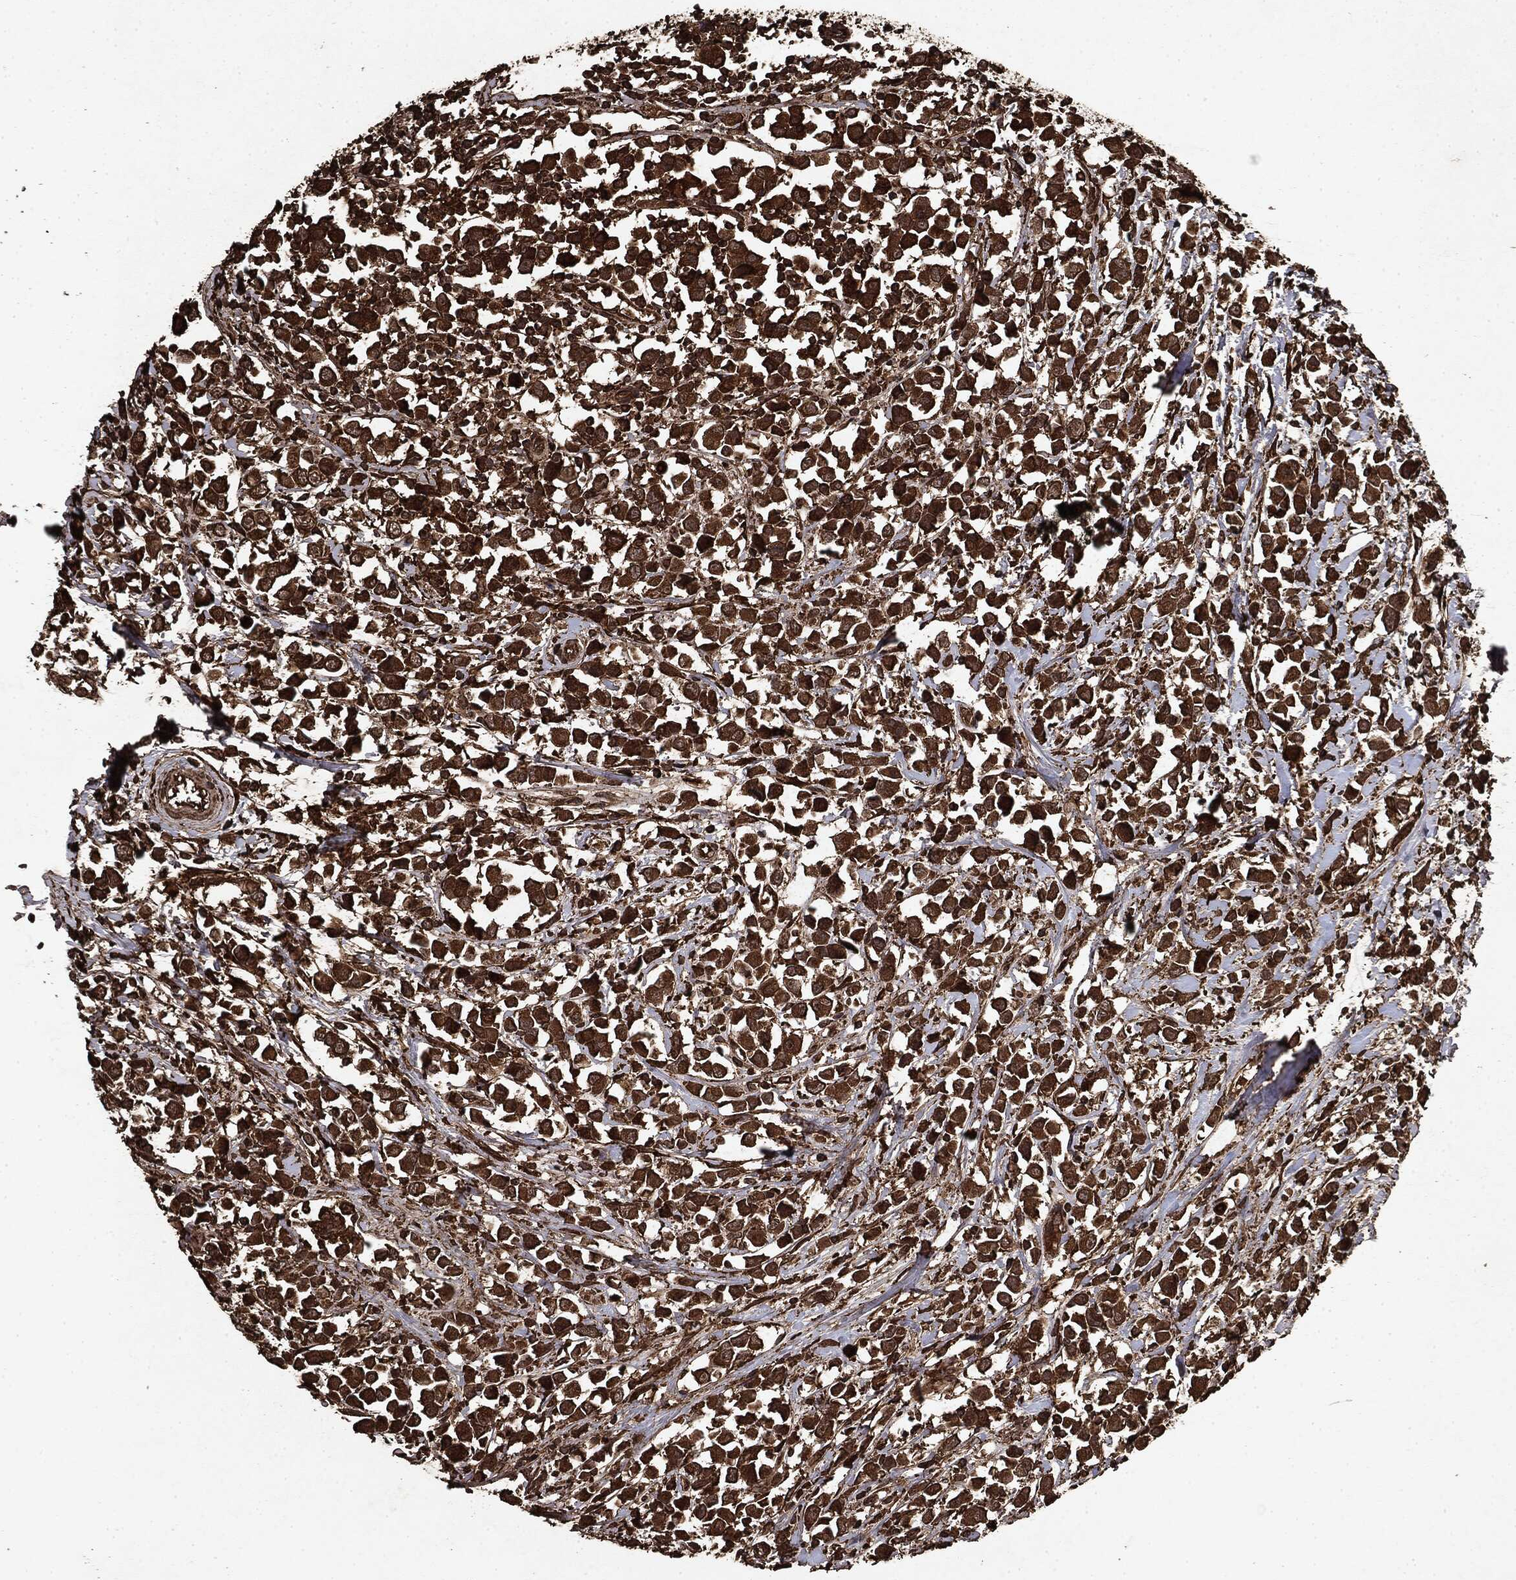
{"staining": {"intensity": "strong", "quantity": ">75%", "location": "cytoplasmic/membranous"}, "tissue": "breast cancer", "cell_type": "Tumor cells", "image_type": "cancer", "snomed": [{"axis": "morphology", "description": "Duct carcinoma"}, {"axis": "topography", "description": "Breast"}], "caption": "A brown stain labels strong cytoplasmic/membranous positivity of a protein in breast cancer tumor cells.", "gene": "ARAF", "patient": {"sex": "female", "age": 61}}